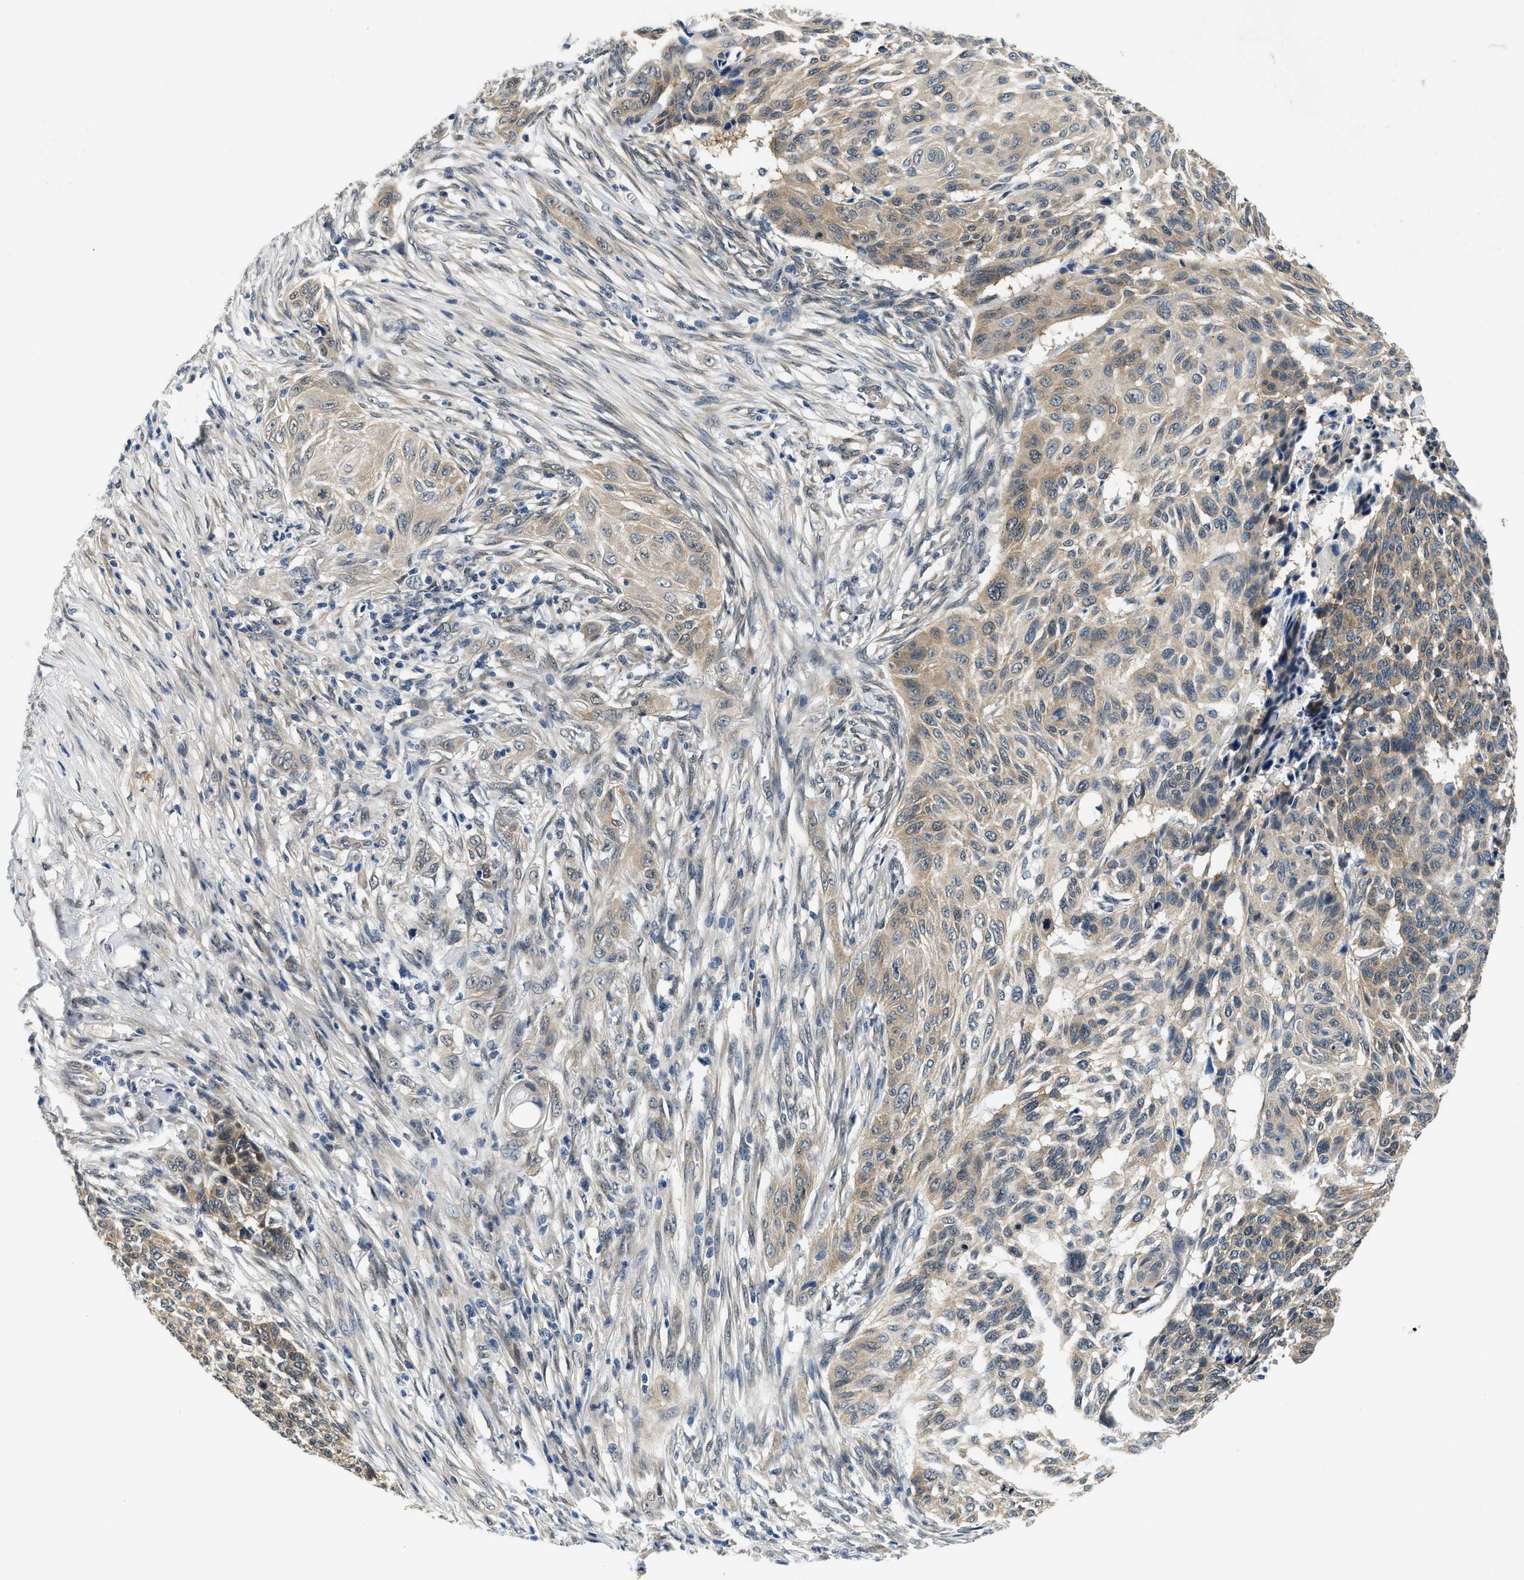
{"staining": {"intensity": "moderate", "quantity": "25%-75%", "location": "cytoplasmic/membranous"}, "tissue": "skin cancer", "cell_type": "Tumor cells", "image_type": "cancer", "snomed": [{"axis": "morphology", "description": "Basal cell carcinoma"}, {"axis": "topography", "description": "Skin"}], "caption": "Immunohistochemistry (IHC) of human skin basal cell carcinoma shows medium levels of moderate cytoplasmic/membranous staining in approximately 25%-75% of tumor cells.", "gene": "SMAD4", "patient": {"sex": "male", "age": 85}}